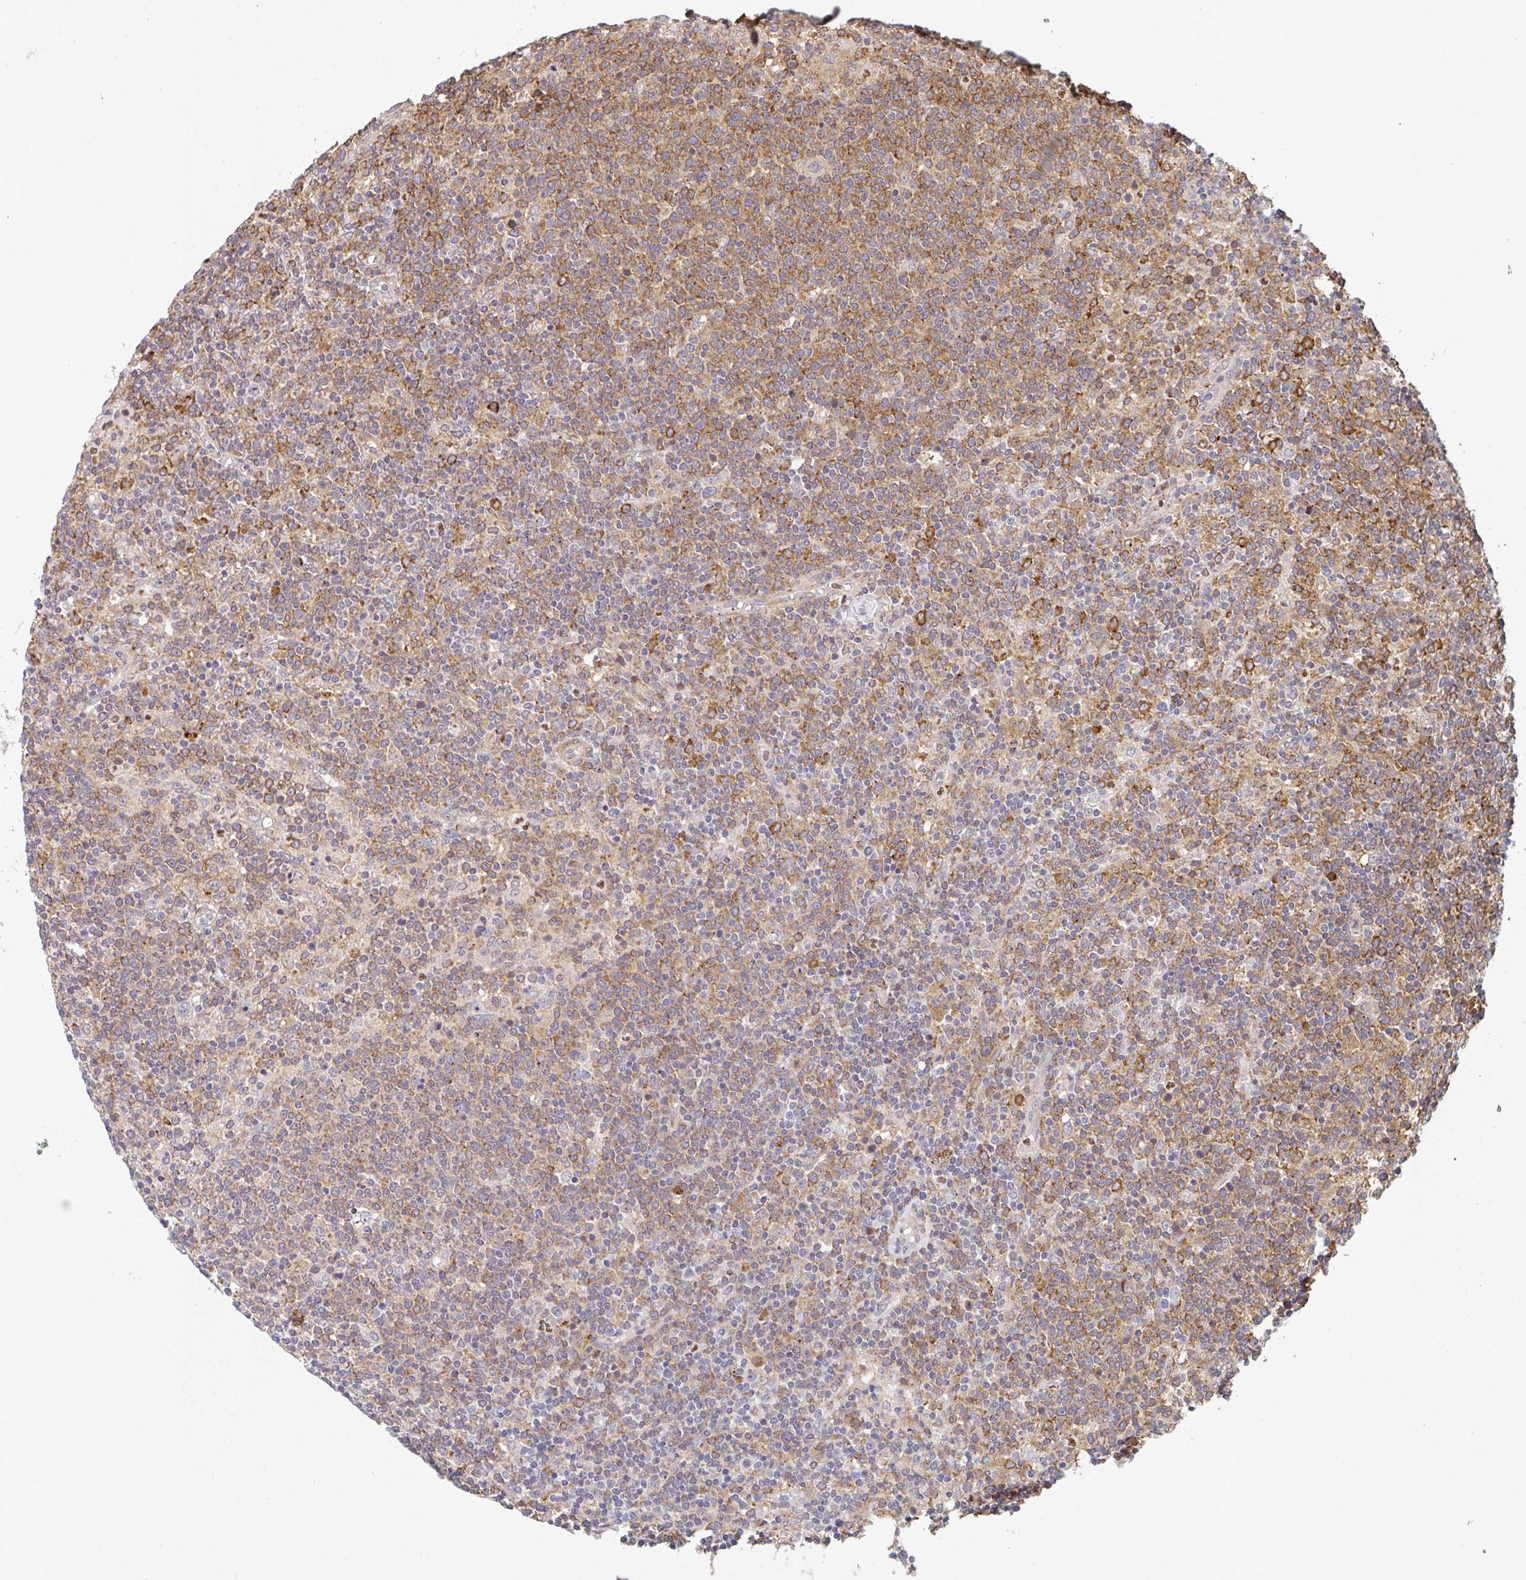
{"staining": {"intensity": "moderate", "quantity": "25%-75%", "location": "cytoplasmic/membranous"}, "tissue": "lymphoma", "cell_type": "Tumor cells", "image_type": "cancer", "snomed": [{"axis": "morphology", "description": "Malignant lymphoma, non-Hodgkin's type, High grade"}, {"axis": "topography", "description": "Lymph node"}], "caption": "Moderate cytoplasmic/membranous protein staining is appreciated in approximately 25%-75% of tumor cells in high-grade malignant lymphoma, non-Hodgkin's type.", "gene": "SIMC1", "patient": {"sex": "male", "age": 61}}